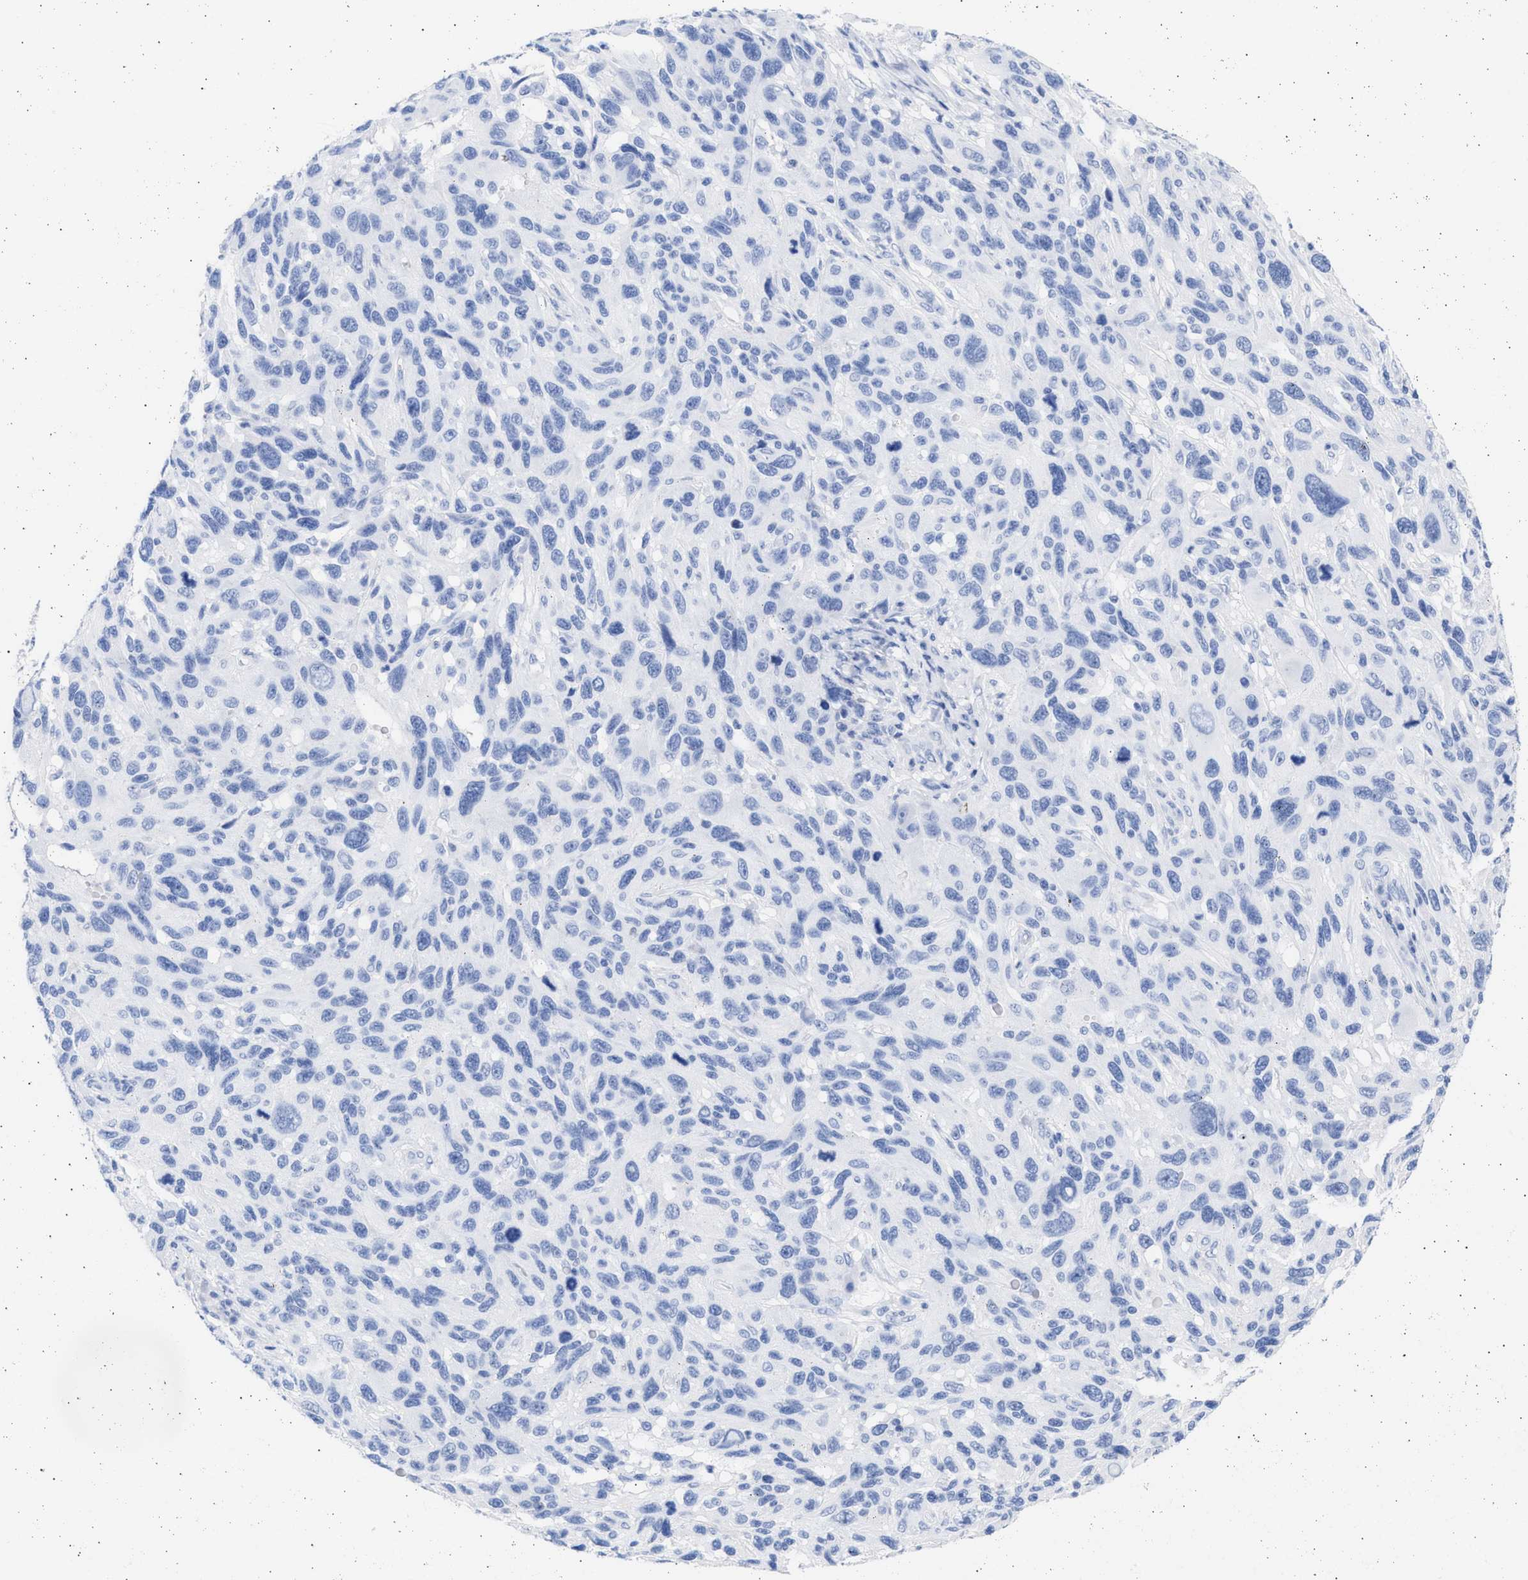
{"staining": {"intensity": "negative", "quantity": "none", "location": "none"}, "tissue": "melanoma", "cell_type": "Tumor cells", "image_type": "cancer", "snomed": [{"axis": "morphology", "description": "Malignant melanoma, NOS"}, {"axis": "topography", "description": "Skin"}], "caption": "High magnification brightfield microscopy of melanoma stained with DAB (brown) and counterstained with hematoxylin (blue): tumor cells show no significant staining.", "gene": "ALDOC", "patient": {"sex": "male", "age": 53}}